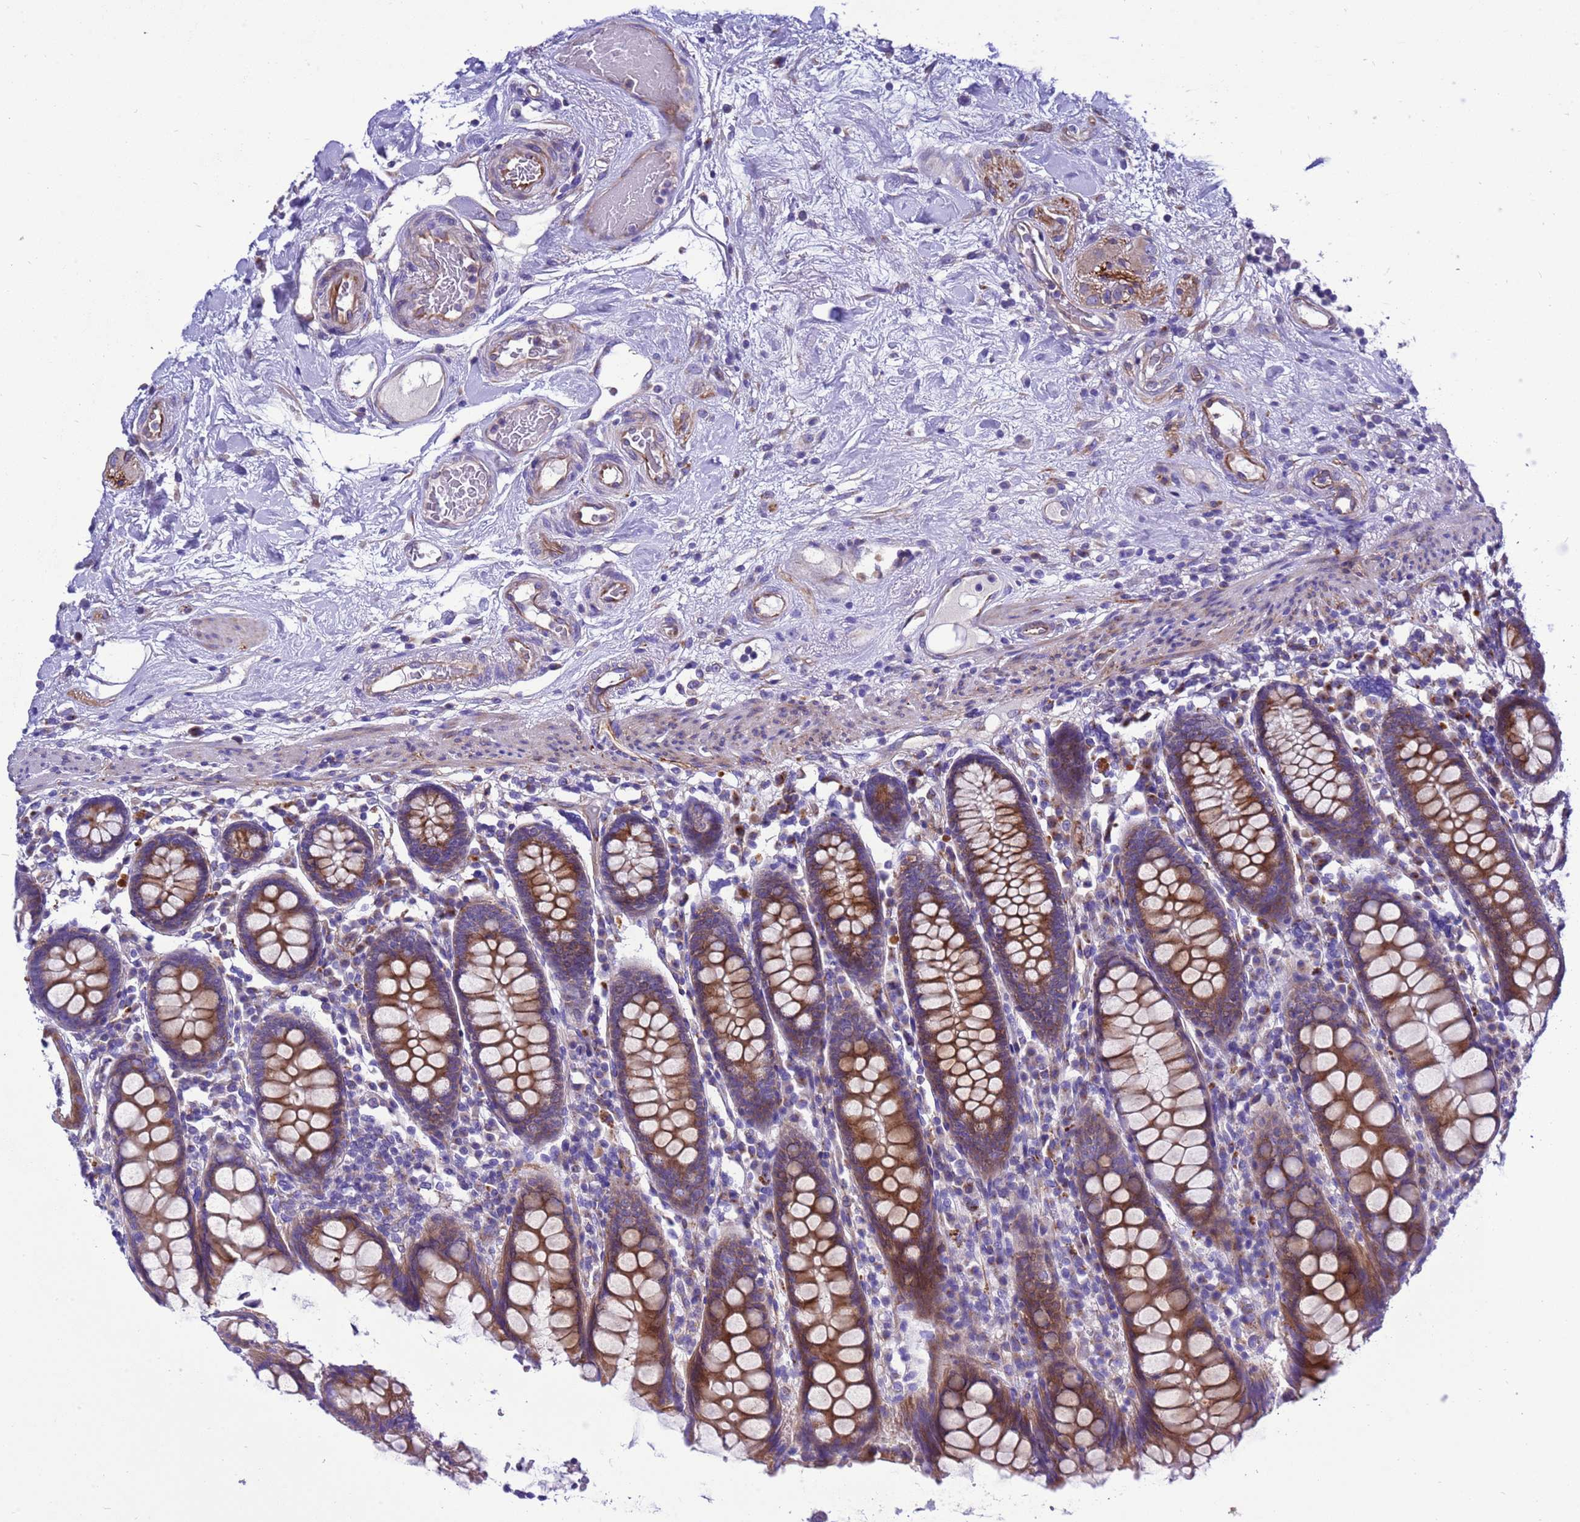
{"staining": {"intensity": "weak", "quantity": ">75%", "location": "cytoplasmic/membranous"}, "tissue": "colon", "cell_type": "Endothelial cells", "image_type": "normal", "snomed": [{"axis": "morphology", "description": "Normal tissue, NOS"}, {"axis": "topography", "description": "Colon"}], "caption": "A brown stain labels weak cytoplasmic/membranous positivity of a protein in endothelial cells of normal colon.", "gene": "KICS2", "patient": {"sex": "female", "age": 79}}